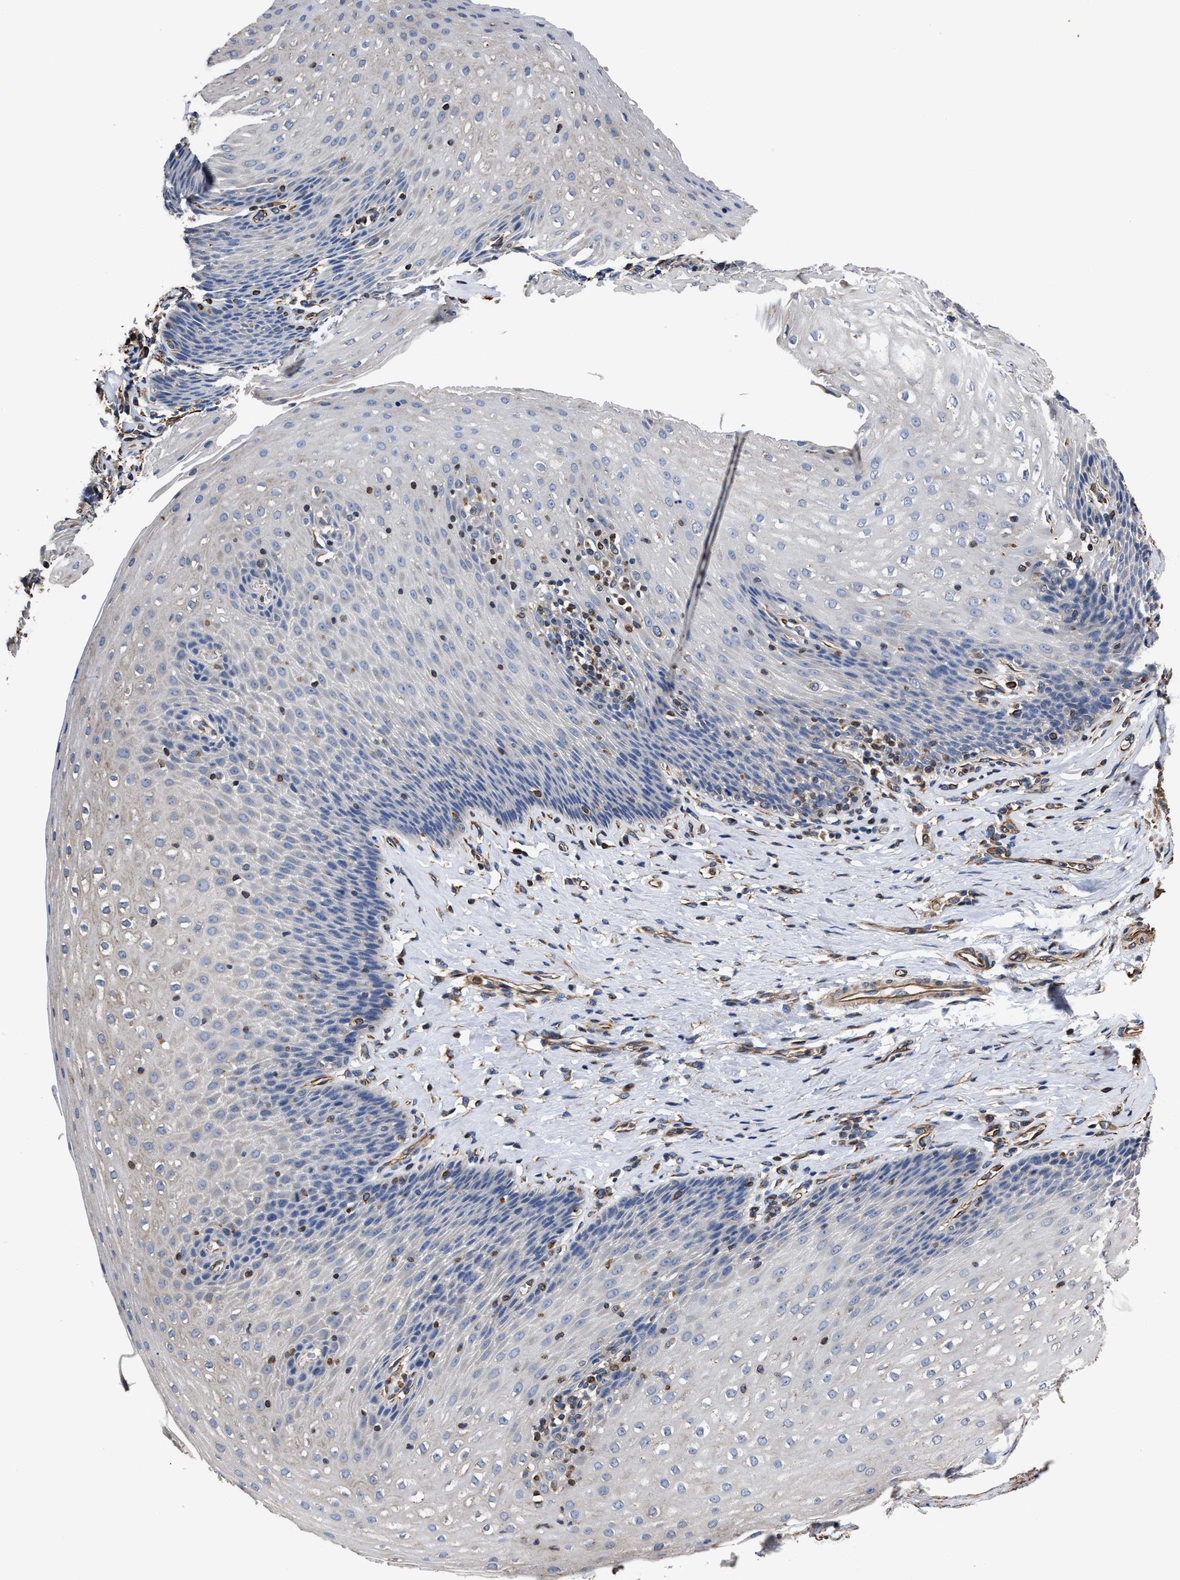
{"staining": {"intensity": "negative", "quantity": "none", "location": "none"}, "tissue": "esophagus", "cell_type": "Squamous epithelial cells", "image_type": "normal", "snomed": [{"axis": "morphology", "description": "Normal tissue, NOS"}, {"axis": "topography", "description": "Esophagus"}], "caption": "High power microscopy image of an immunohistochemistry micrograph of normal esophagus, revealing no significant expression in squamous epithelial cells. The staining was performed using DAB to visualize the protein expression in brown, while the nuclei were stained in blue with hematoxylin (Magnification: 20x).", "gene": "TSPAN33", "patient": {"sex": "female", "age": 61}}